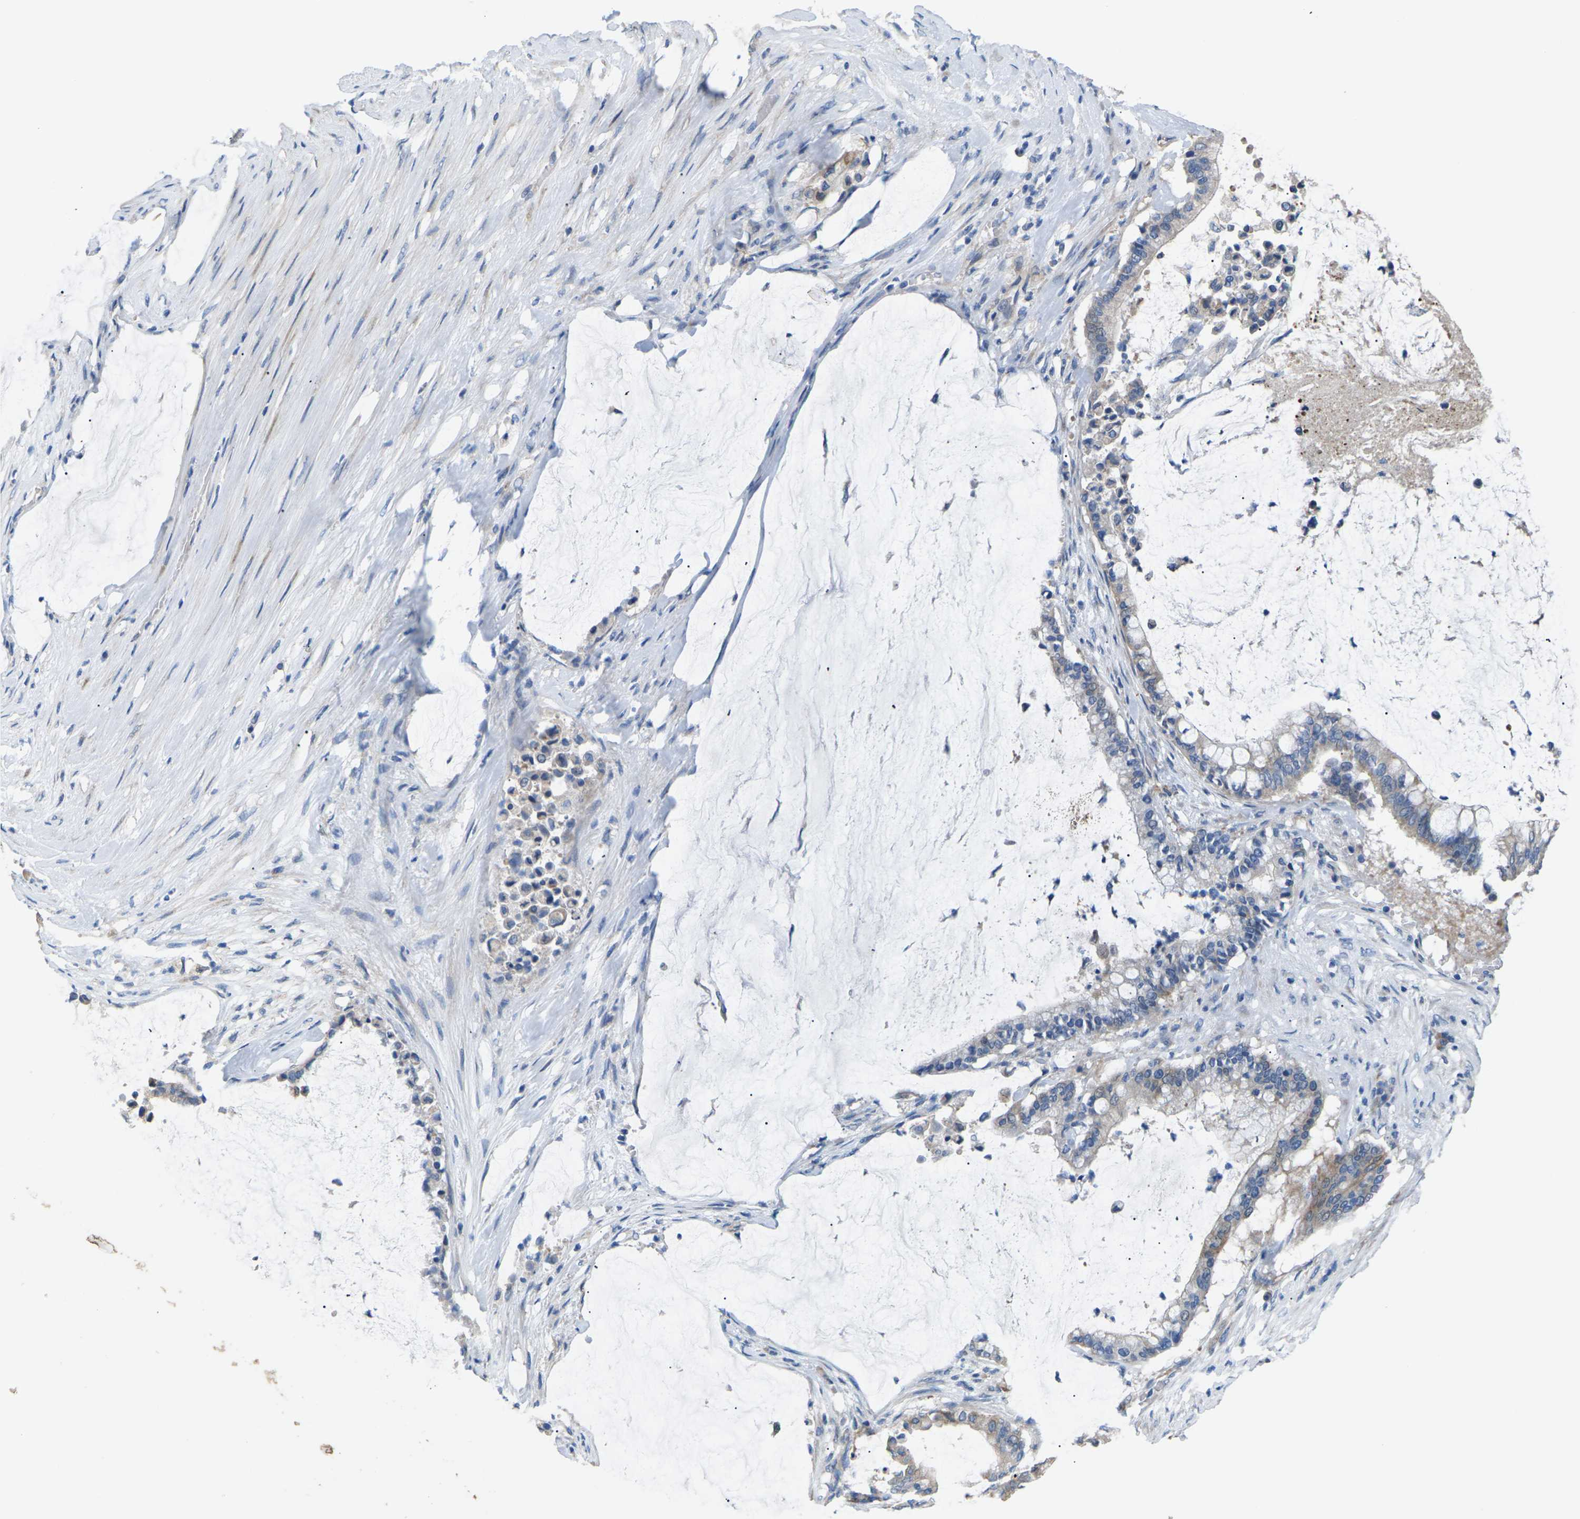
{"staining": {"intensity": "weak", "quantity": "25%-75%", "location": "cytoplasmic/membranous"}, "tissue": "pancreatic cancer", "cell_type": "Tumor cells", "image_type": "cancer", "snomed": [{"axis": "morphology", "description": "Adenocarcinoma, NOS"}, {"axis": "topography", "description": "Pancreas"}], "caption": "An immunohistochemistry (IHC) histopathology image of tumor tissue is shown. Protein staining in brown highlights weak cytoplasmic/membranous positivity in pancreatic cancer within tumor cells. (brown staining indicates protein expression, while blue staining denotes nuclei).", "gene": "KLHDC8B", "patient": {"sex": "male", "age": 41}}